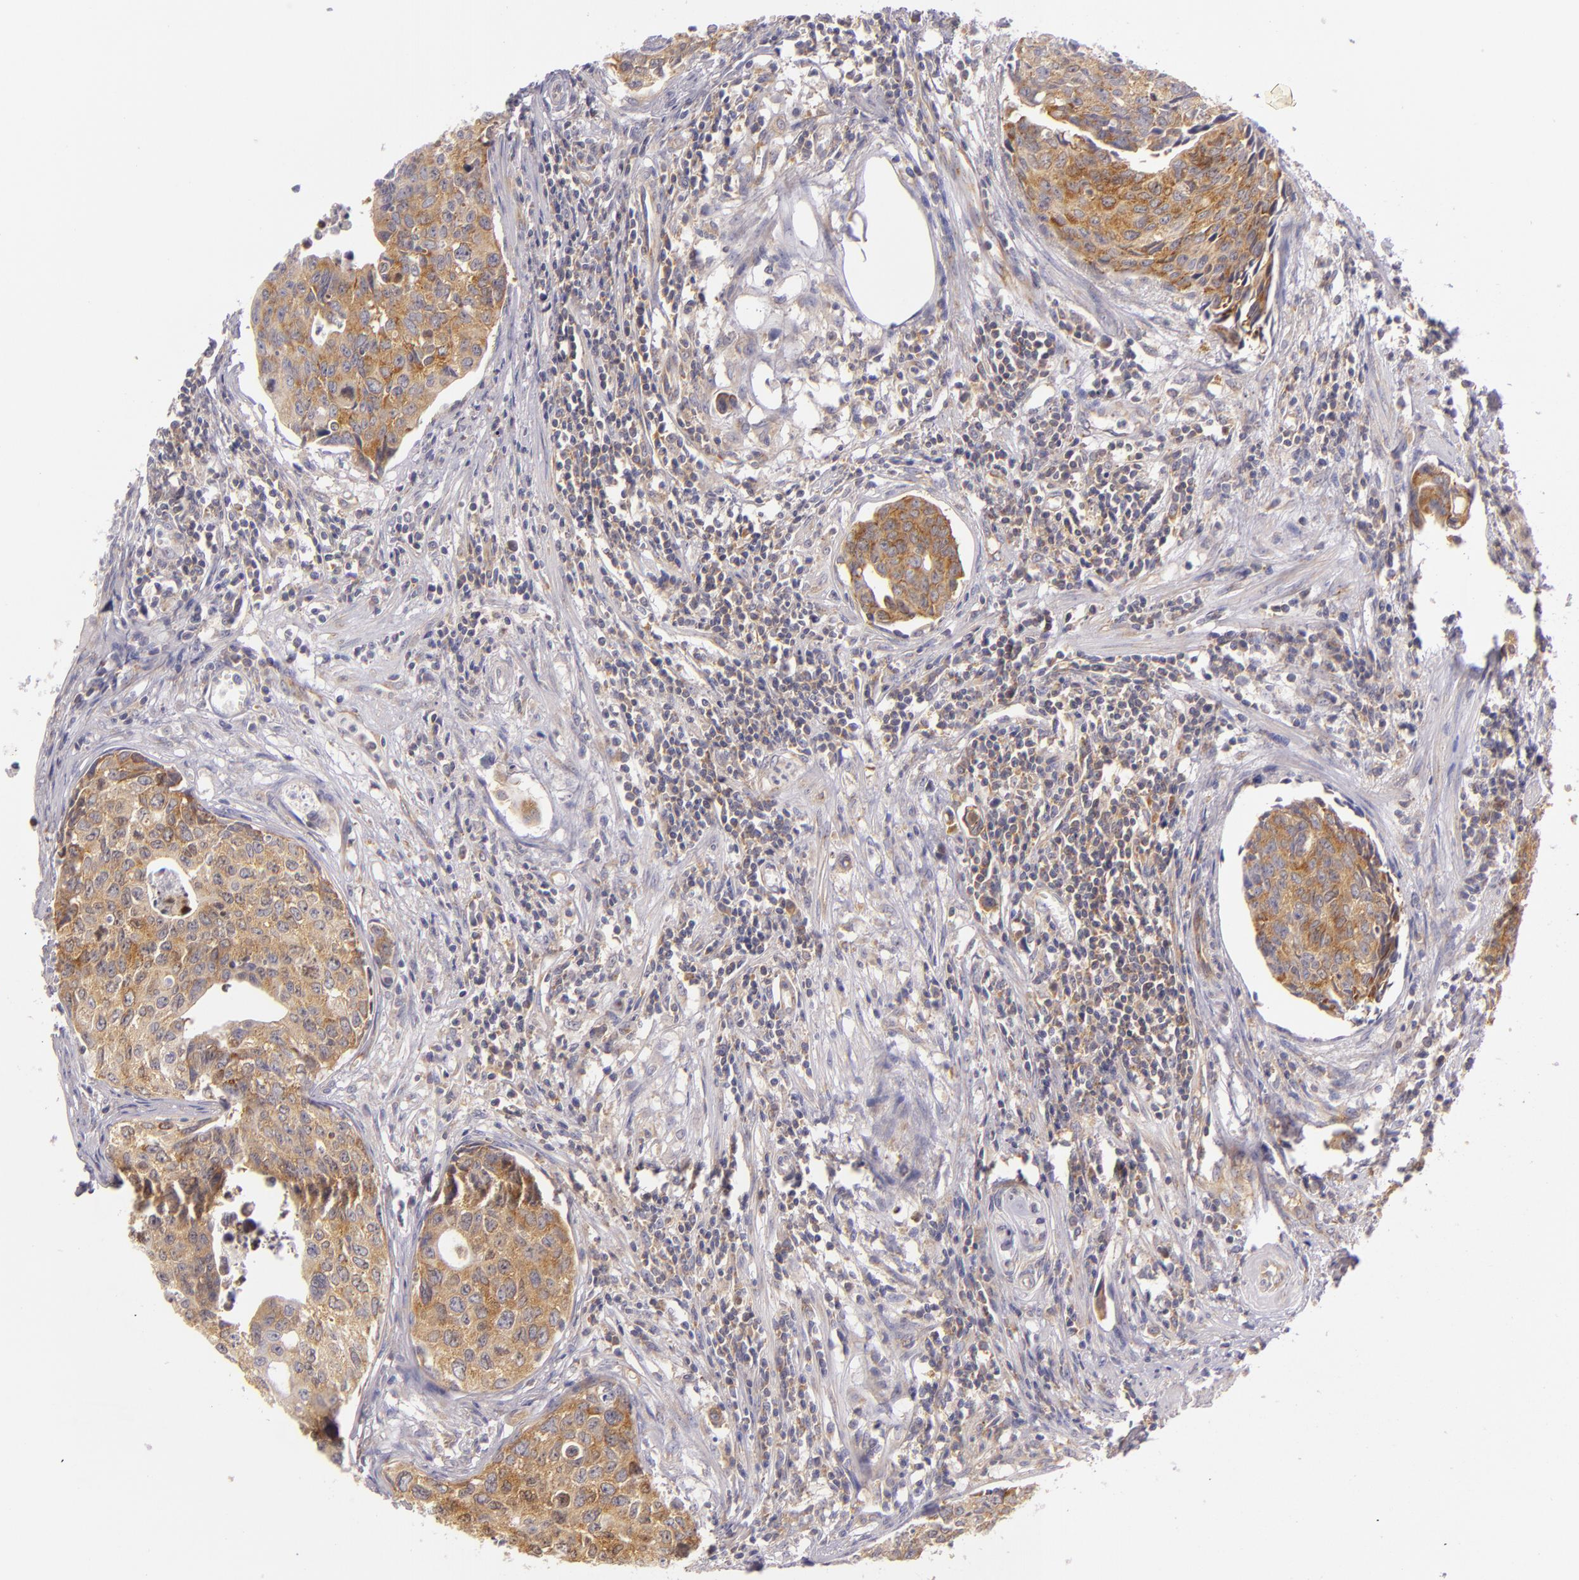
{"staining": {"intensity": "moderate", "quantity": "25%-75%", "location": "cytoplasmic/membranous"}, "tissue": "urothelial cancer", "cell_type": "Tumor cells", "image_type": "cancer", "snomed": [{"axis": "morphology", "description": "Urothelial carcinoma, High grade"}, {"axis": "topography", "description": "Urinary bladder"}], "caption": "DAB immunohistochemical staining of human urothelial carcinoma (high-grade) exhibits moderate cytoplasmic/membranous protein expression in about 25%-75% of tumor cells.", "gene": "UPF3B", "patient": {"sex": "male", "age": 81}}